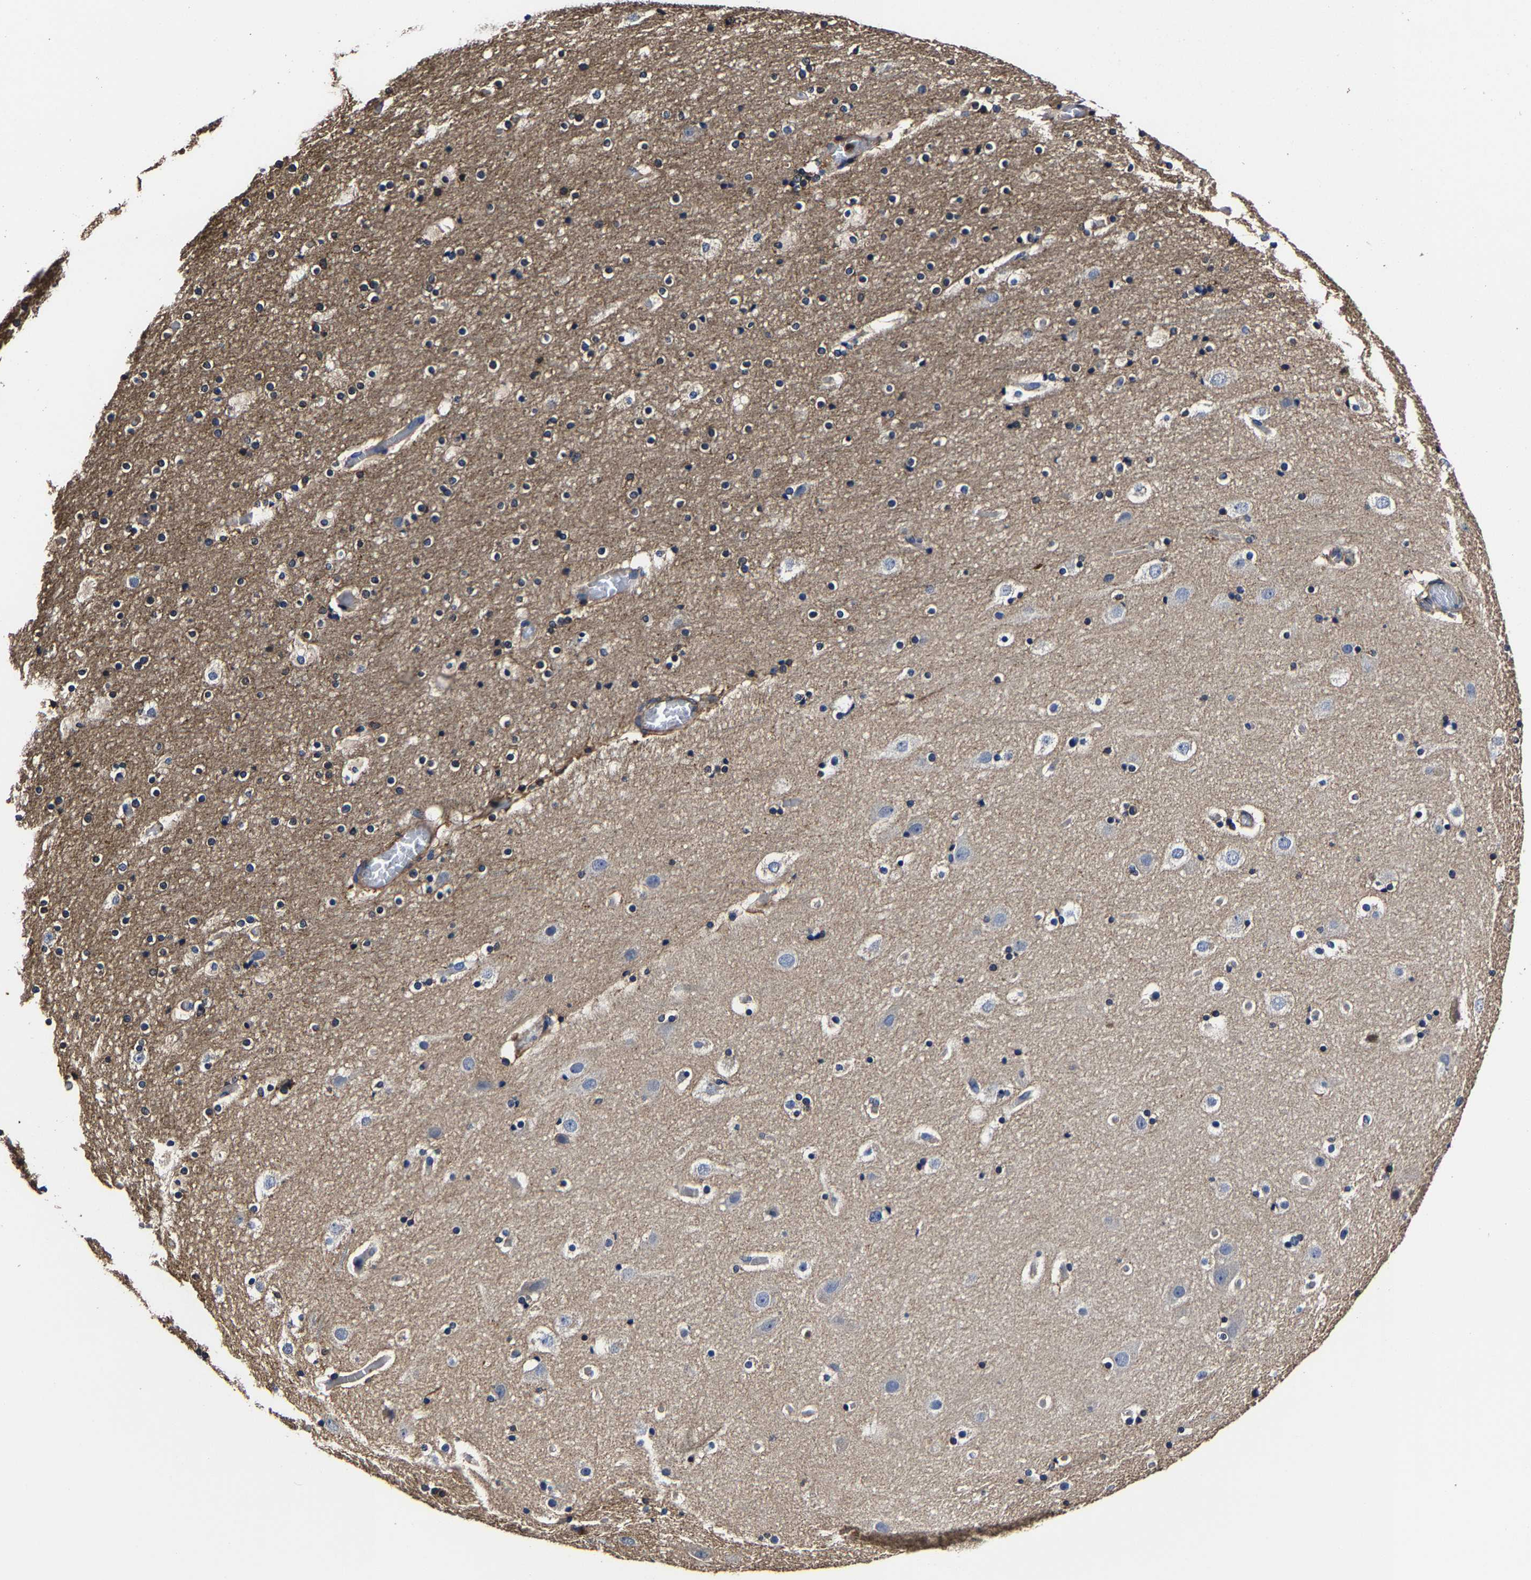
{"staining": {"intensity": "weak", "quantity": "25%-75%", "location": "cytoplasmic/membranous"}, "tissue": "cerebral cortex", "cell_type": "Endothelial cells", "image_type": "normal", "snomed": [{"axis": "morphology", "description": "Normal tissue, NOS"}, {"axis": "topography", "description": "Cerebral cortex"}], "caption": "The micrograph reveals staining of normal cerebral cortex, revealing weak cytoplasmic/membranous protein expression (brown color) within endothelial cells.", "gene": "SSH3", "patient": {"sex": "male", "age": 57}}